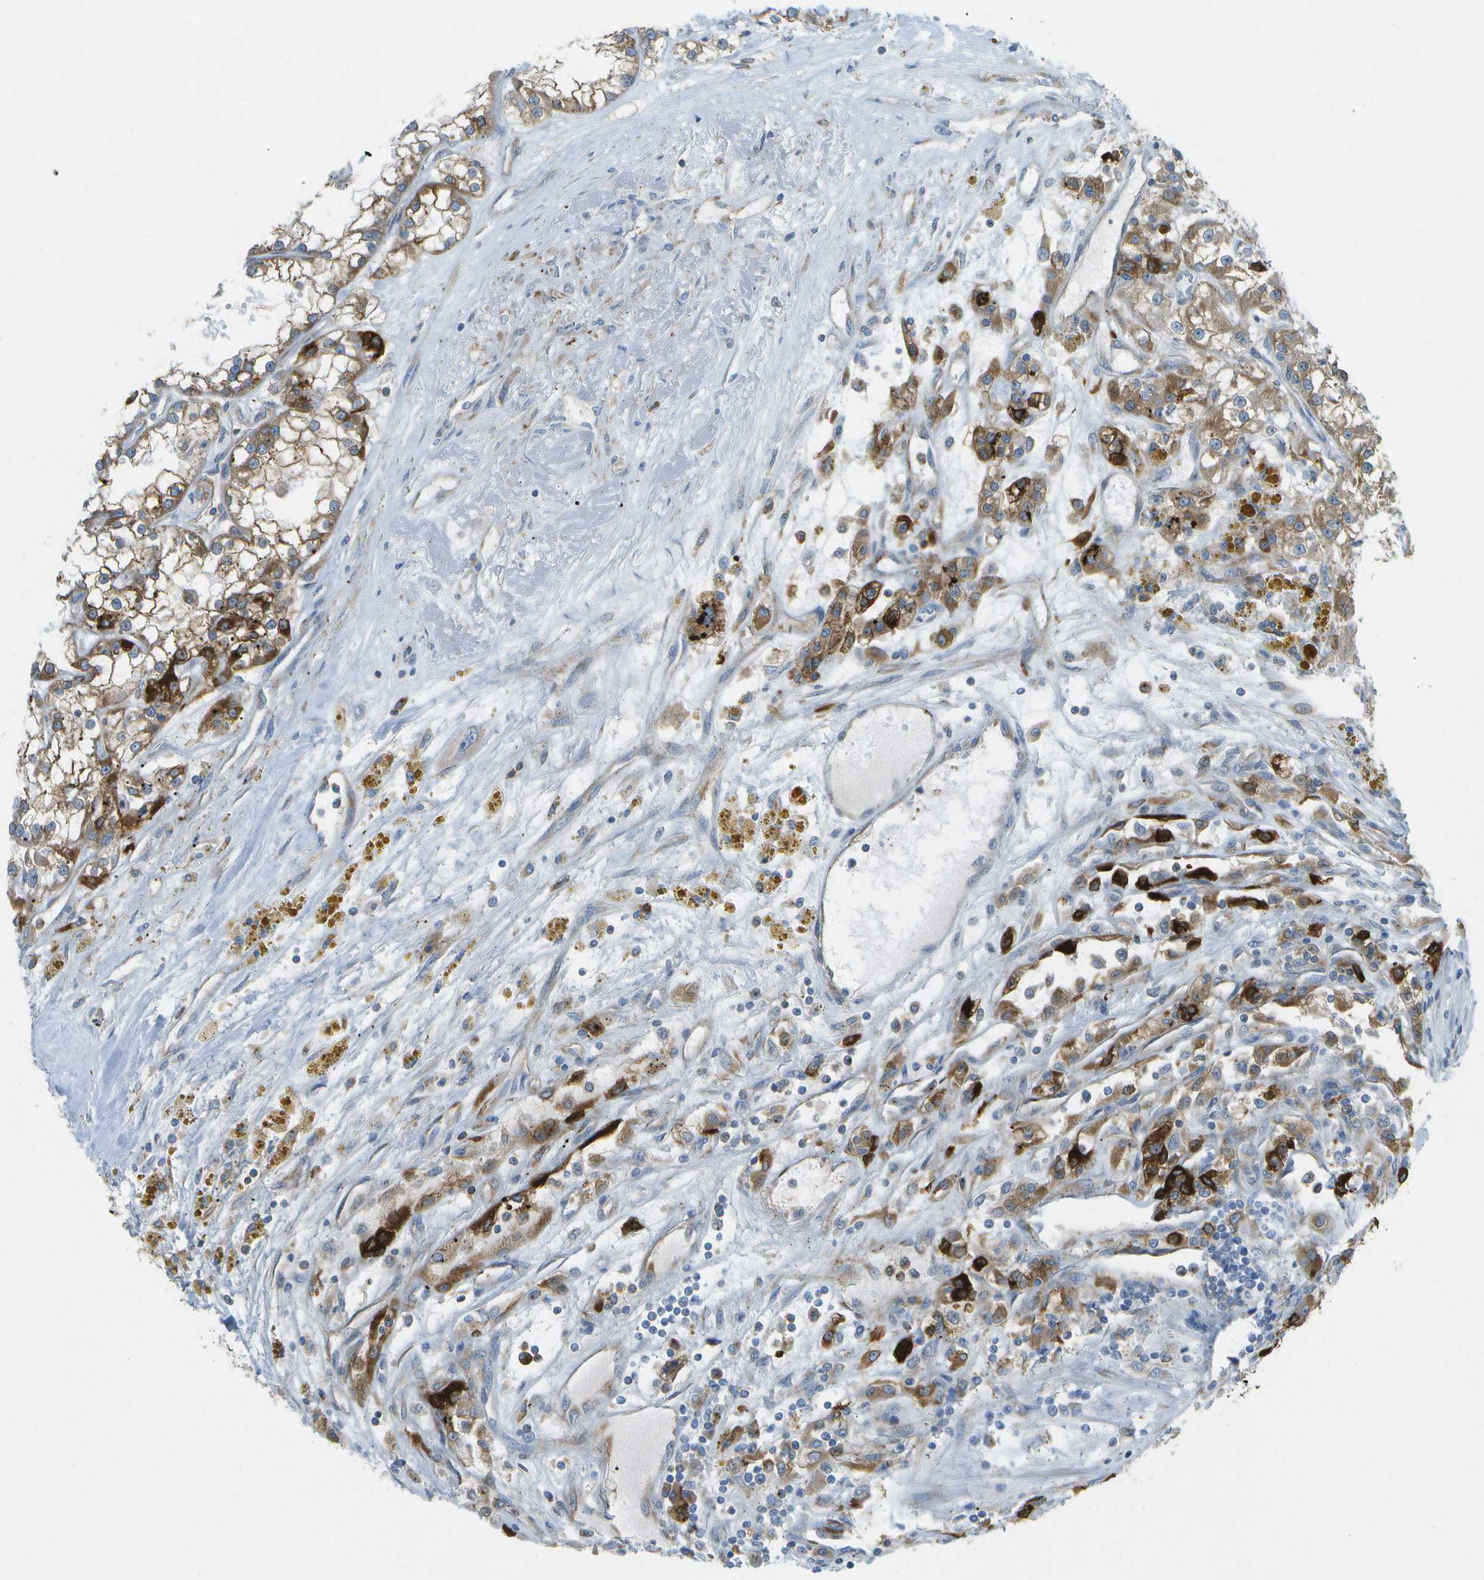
{"staining": {"intensity": "moderate", "quantity": ">75%", "location": "cytoplasmic/membranous"}, "tissue": "renal cancer", "cell_type": "Tumor cells", "image_type": "cancer", "snomed": [{"axis": "morphology", "description": "Adenocarcinoma, NOS"}, {"axis": "topography", "description": "Kidney"}], "caption": "High-magnification brightfield microscopy of renal cancer stained with DAB (brown) and counterstained with hematoxylin (blue). tumor cells exhibit moderate cytoplasmic/membranous positivity is identified in approximately>75% of cells.", "gene": "WNK2", "patient": {"sex": "female", "age": 52}}